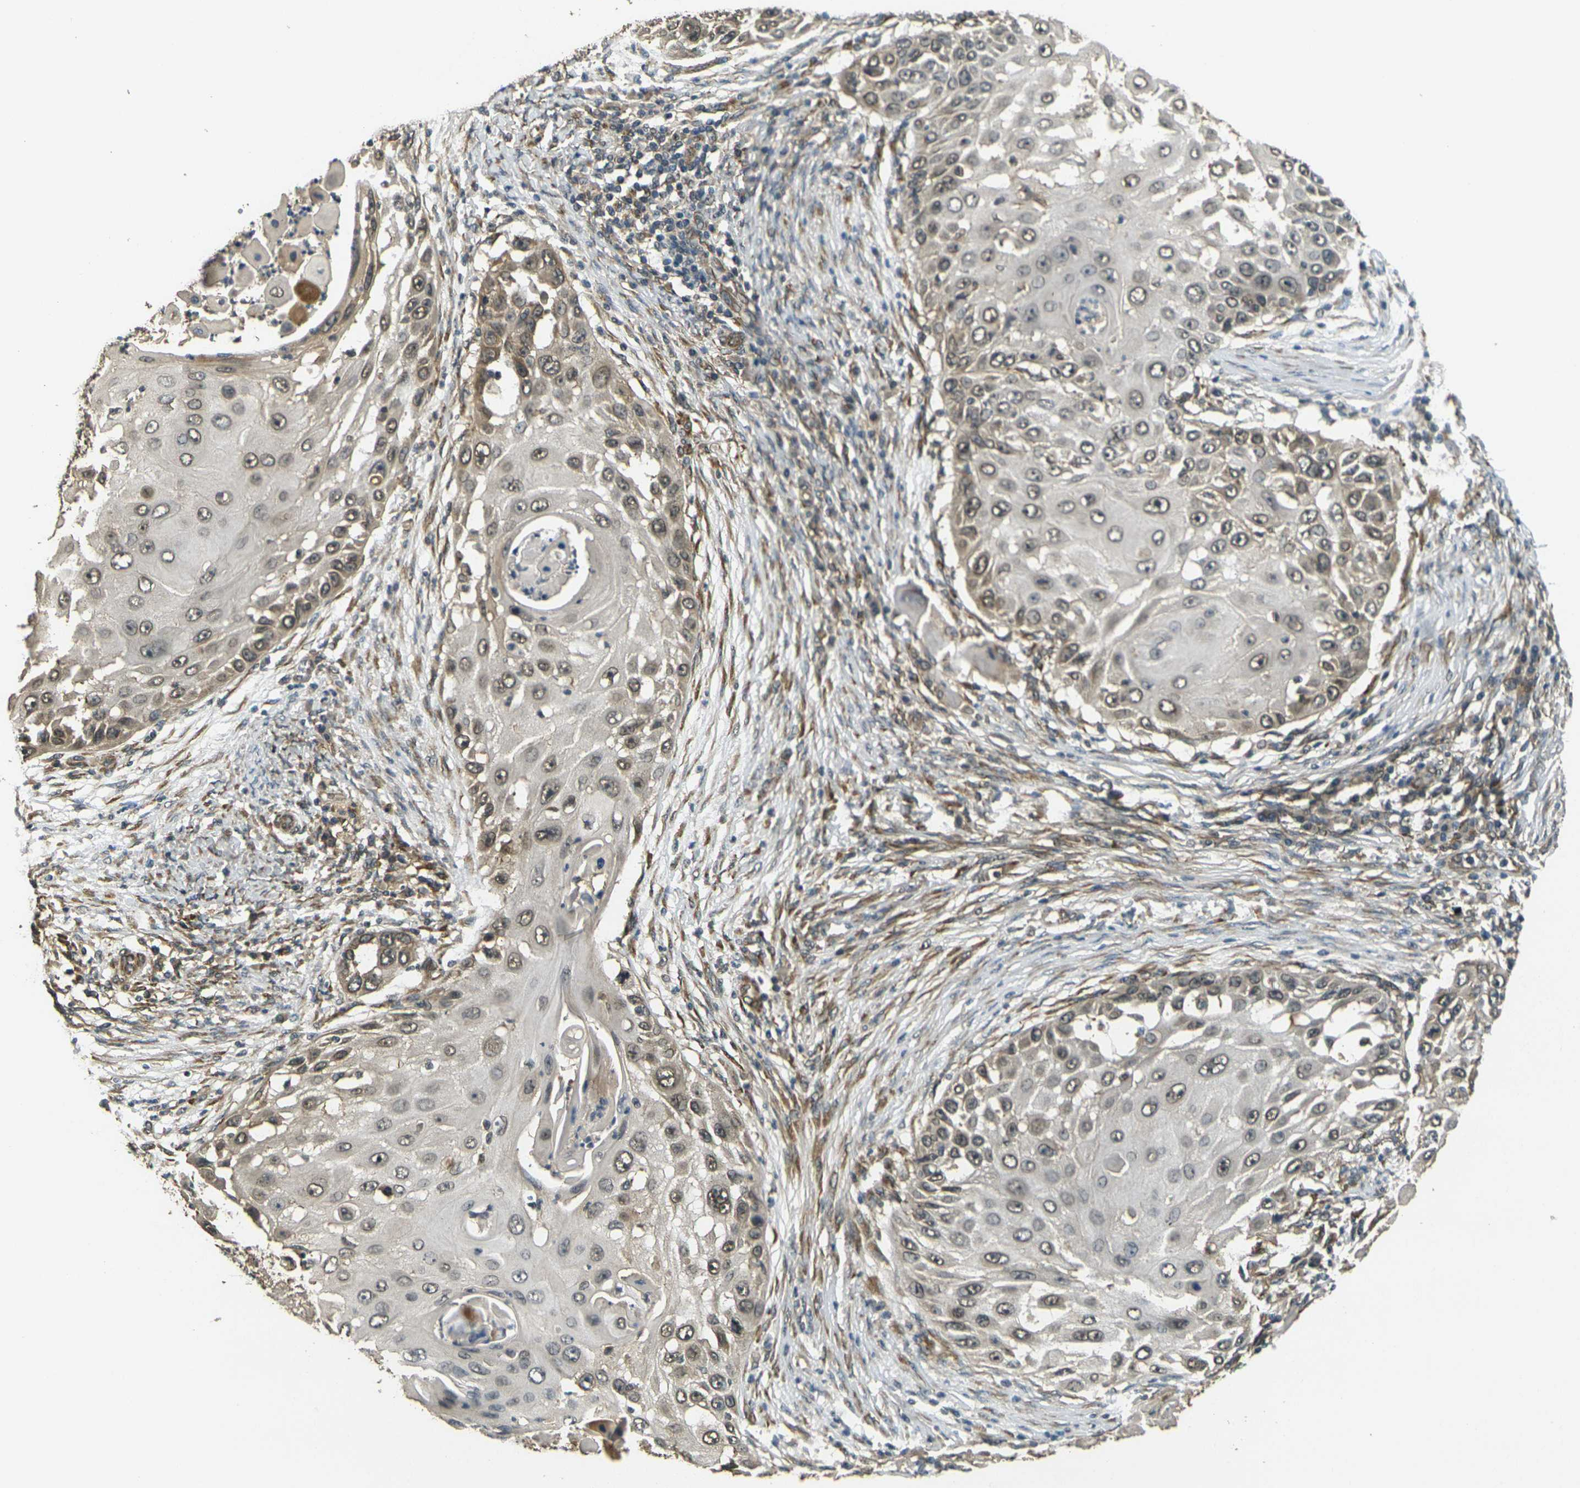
{"staining": {"intensity": "weak", "quantity": "25%-75%", "location": "cytoplasmic/membranous,nuclear"}, "tissue": "skin cancer", "cell_type": "Tumor cells", "image_type": "cancer", "snomed": [{"axis": "morphology", "description": "Squamous cell carcinoma, NOS"}, {"axis": "topography", "description": "Skin"}], "caption": "Protein staining demonstrates weak cytoplasmic/membranous and nuclear positivity in approximately 25%-75% of tumor cells in skin cancer (squamous cell carcinoma).", "gene": "FUT11", "patient": {"sex": "female", "age": 44}}